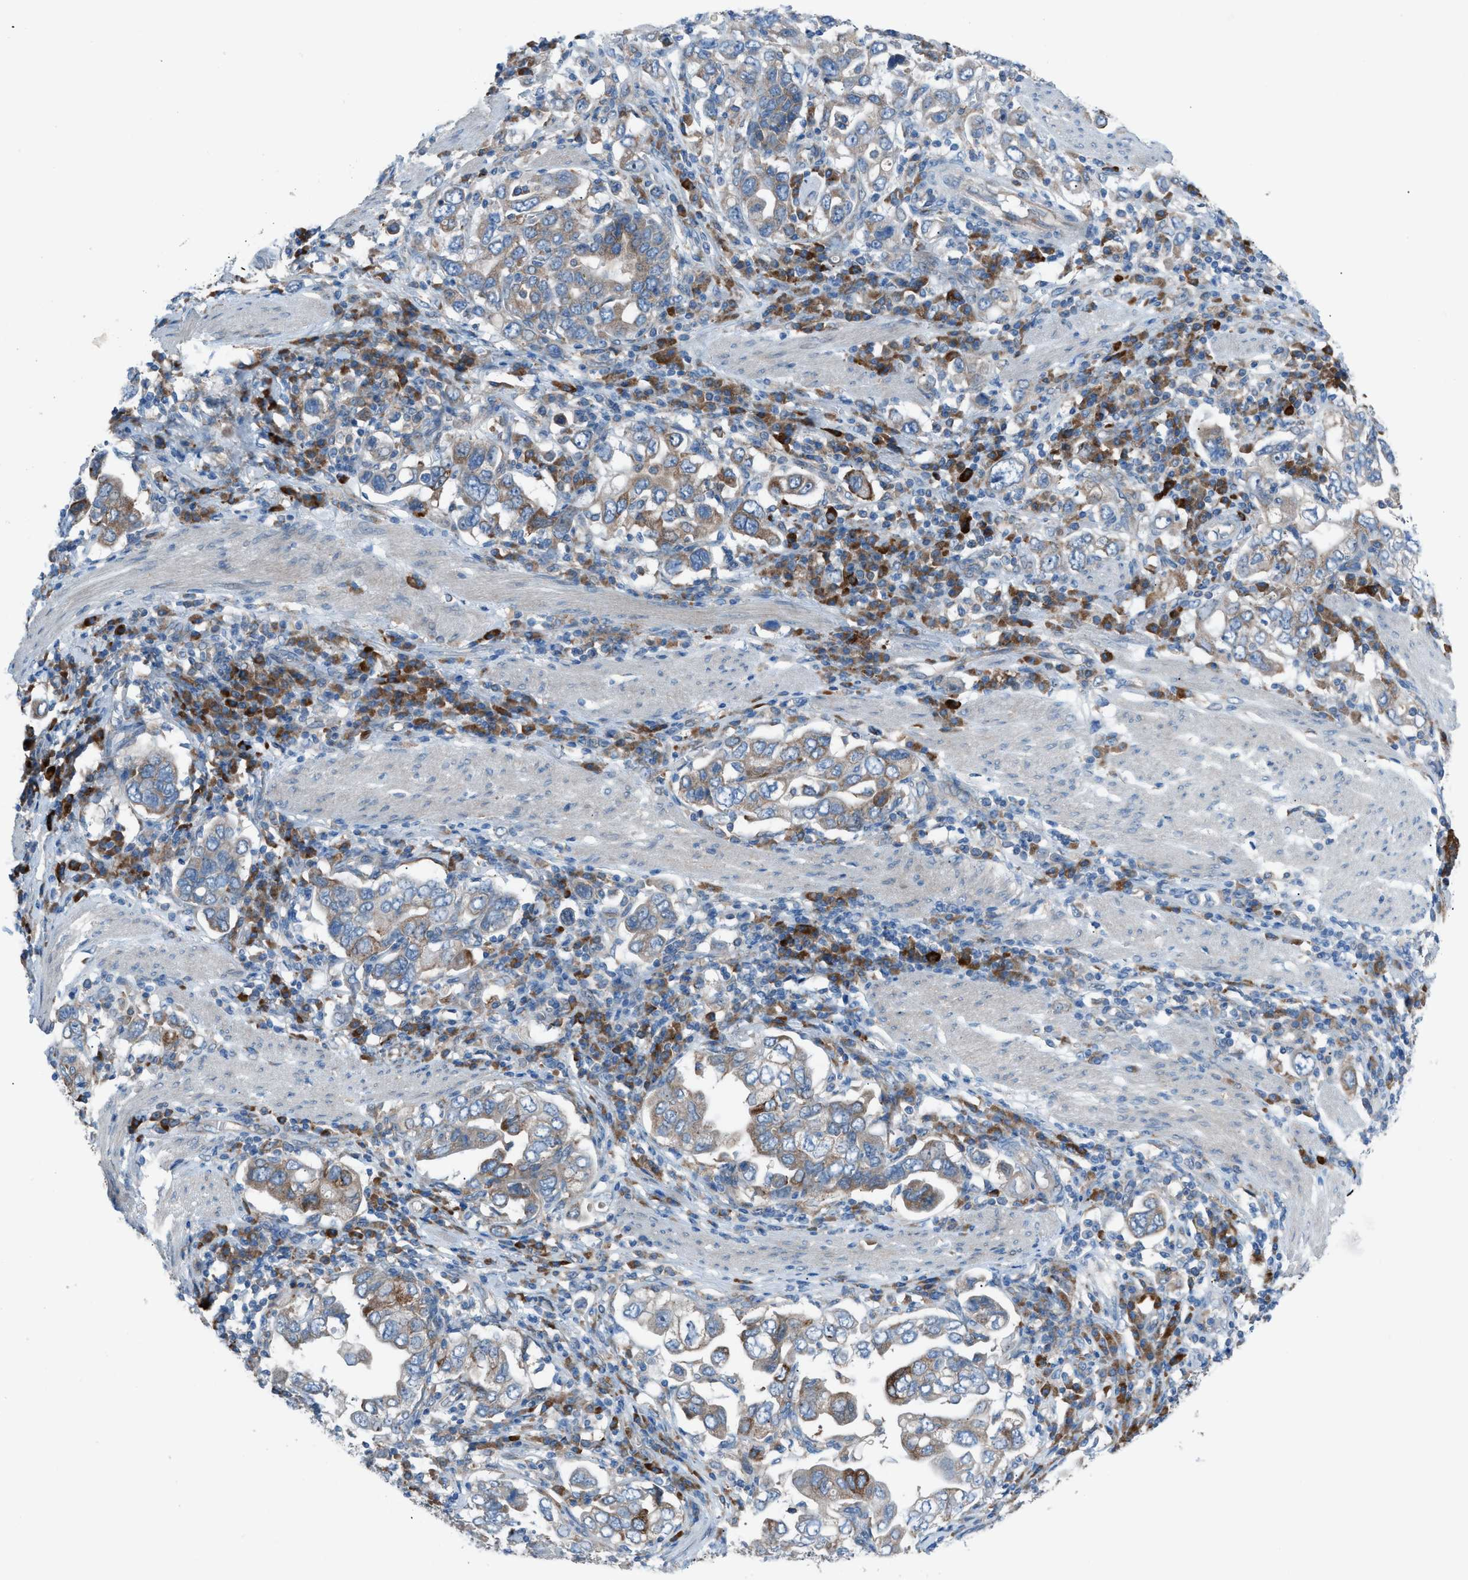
{"staining": {"intensity": "moderate", "quantity": ">75%", "location": "cytoplasmic/membranous"}, "tissue": "stomach cancer", "cell_type": "Tumor cells", "image_type": "cancer", "snomed": [{"axis": "morphology", "description": "Adenocarcinoma, NOS"}, {"axis": "topography", "description": "Stomach, upper"}], "caption": "An immunohistochemistry histopathology image of neoplastic tissue is shown. Protein staining in brown labels moderate cytoplasmic/membranous positivity in stomach adenocarcinoma within tumor cells. The protein of interest is stained brown, and the nuclei are stained in blue (DAB IHC with brightfield microscopy, high magnification).", "gene": "HEG1", "patient": {"sex": "male", "age": 62}}